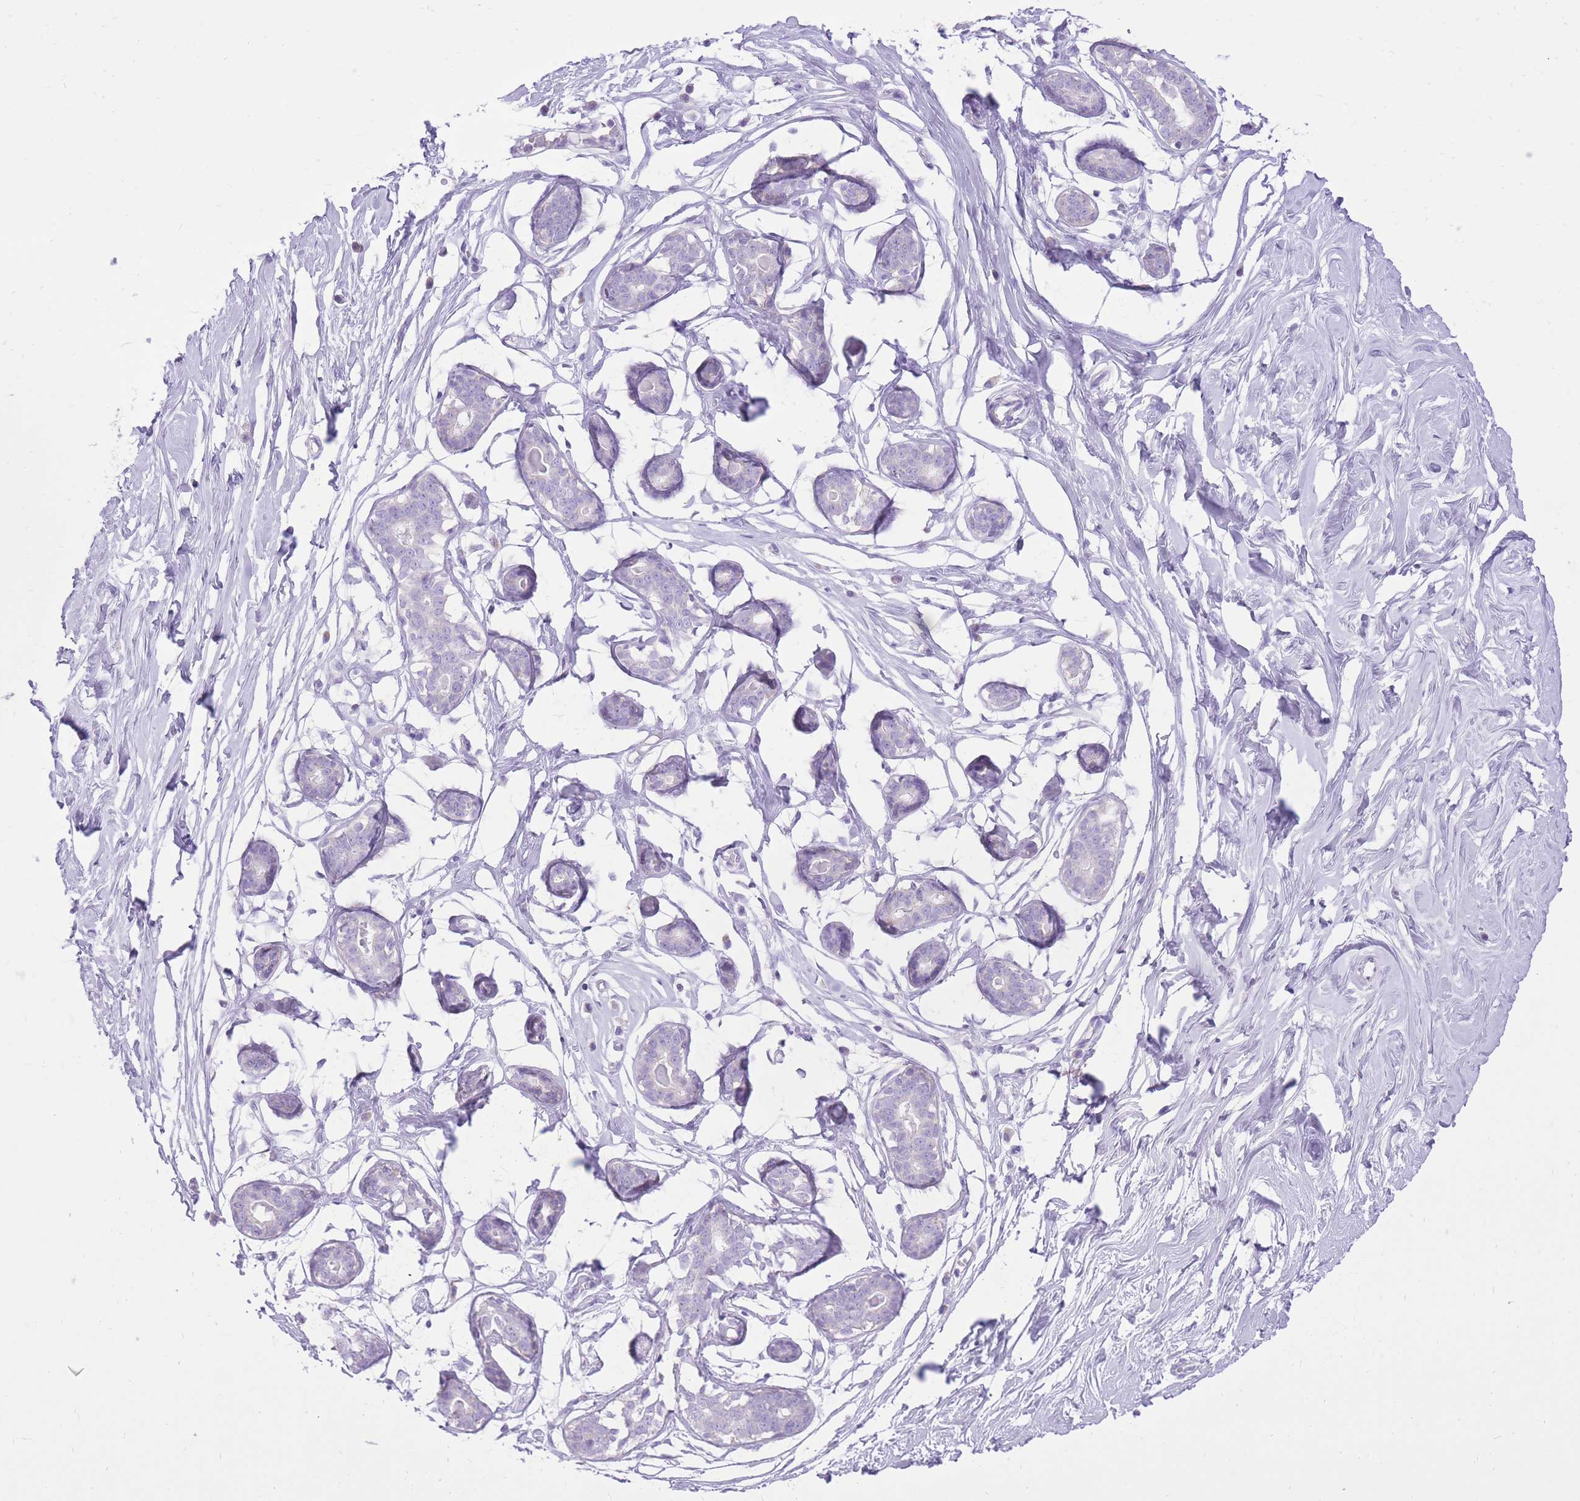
{"staining": {"intensity": "negative", "quantity": "none", "location": "none"}, "tissue": "breast", "cell_type": "Adipocytes", "image_type": "normal", "snomed": [{"axis": "morphology", "description": "Normal tissue, NOS"}, {"axis": "morphology", "description": "Adenoma, NOS"}, {"axis": "topography", "description": "Breast"}], "caption": "This image is of unremarkable breast stained with immunohistochemistry to label a protein in brown with the nuclei are counter-stained blue. There is no expression in adipocytes. (DAB IHC with hematoxylin counter stain).", "gene": "SLC4A4", "patient": {"sex": "female", "age": 23}}